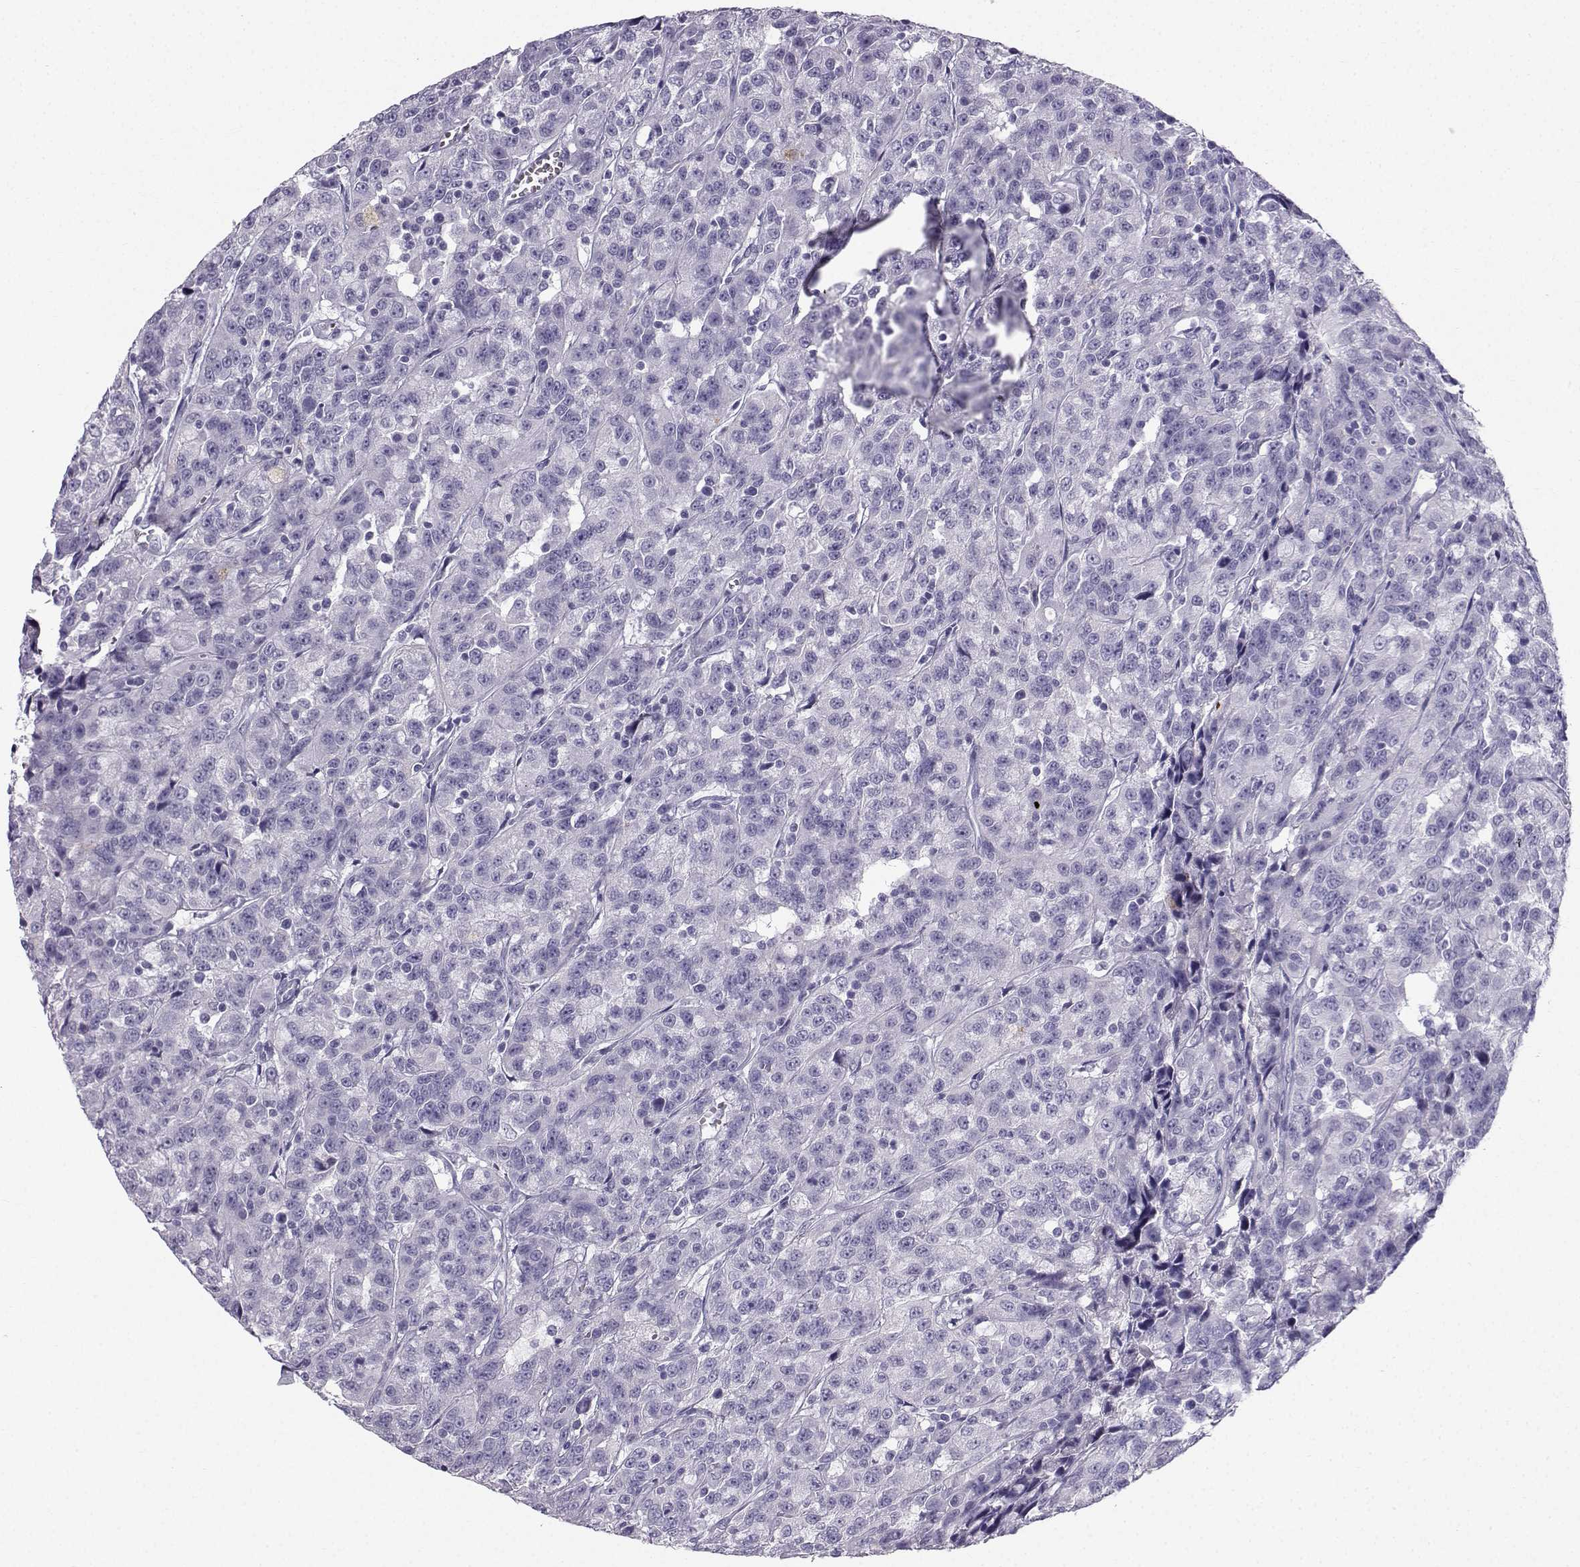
{"staining": {"intensity": "negative", "quantity": "none", "location": "none"}, "tissue": "urothelial cancer", "cell_type": "Tumor cells", "image_type": "cancer", "snomed": [{"axis": "morphology", "description": "Urothelial carcinoma, NOS"}, {"axis": "morphology", "description": "Urothelial carcinoma, High grade"}, {"axis": "topography", "description": "Urinary bladder"}], "caption": "Immunohistochemical staining of urothelial carcinoma (high-grade) reveals no significant staining in tumor cells.", "gene": "IQCD", "patient": {"sex": "female", "age": 73}}